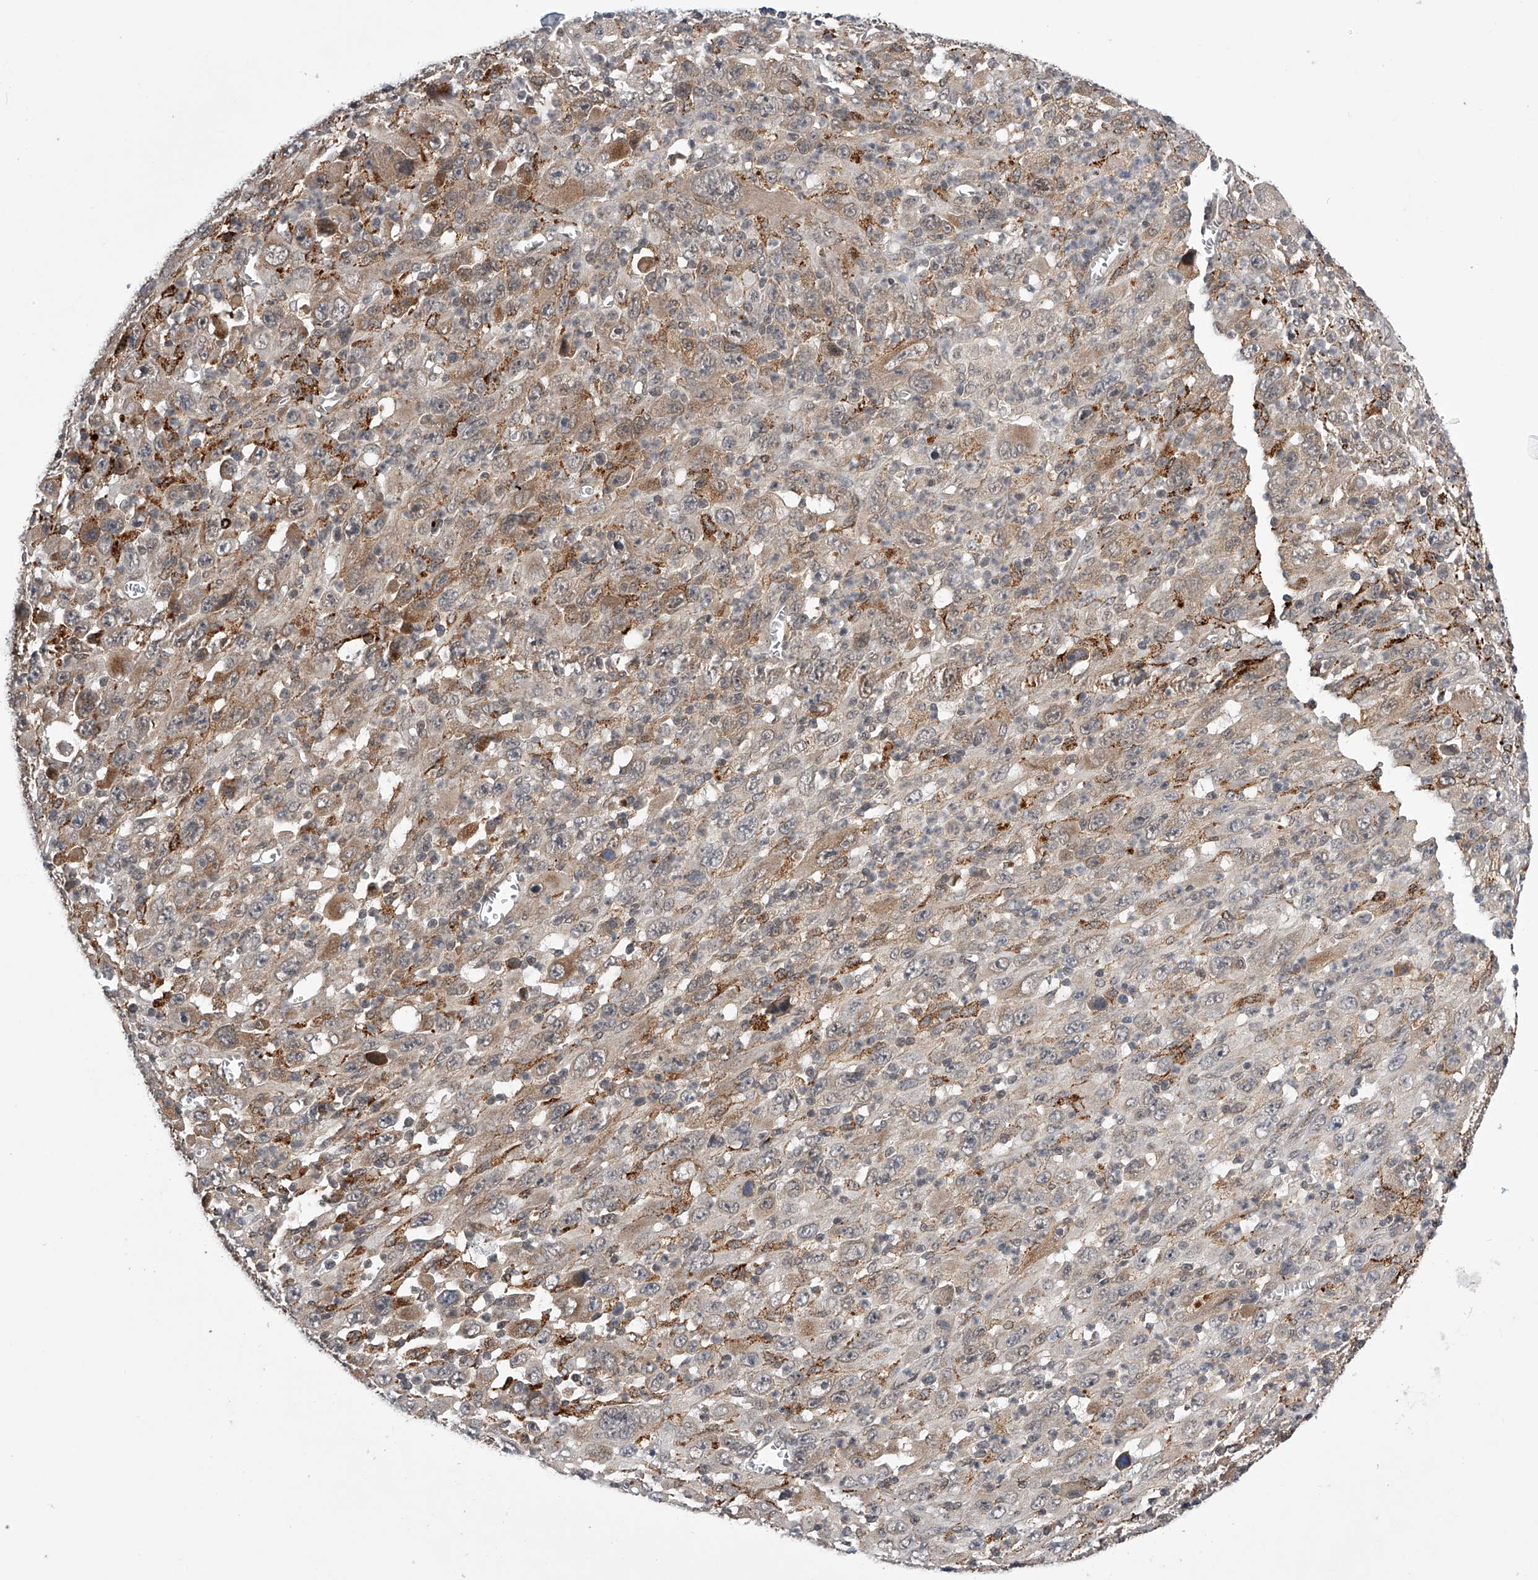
{"staining": {"intensity": "weak", "quantity": "25%-75%", "location": "cytoplasmic/membranous"}, "tissue": "melanoma", "cell_type": "Tumor cells", "image_type": "cancer", "snomed": [{"axis": "morphology", "description": "Malignant melanoma, Metastatic site"}, {"axis": "topography", "description": "Skin"}], "caption": "Protein analysis of malignant melanoma (metastatic site) tissue shows weak cytoplasmic/membranous expression in about 25%-75% of tumor cells.", "gene": "SPOCK1", "patient": {"sex": "female", "age": 56}}